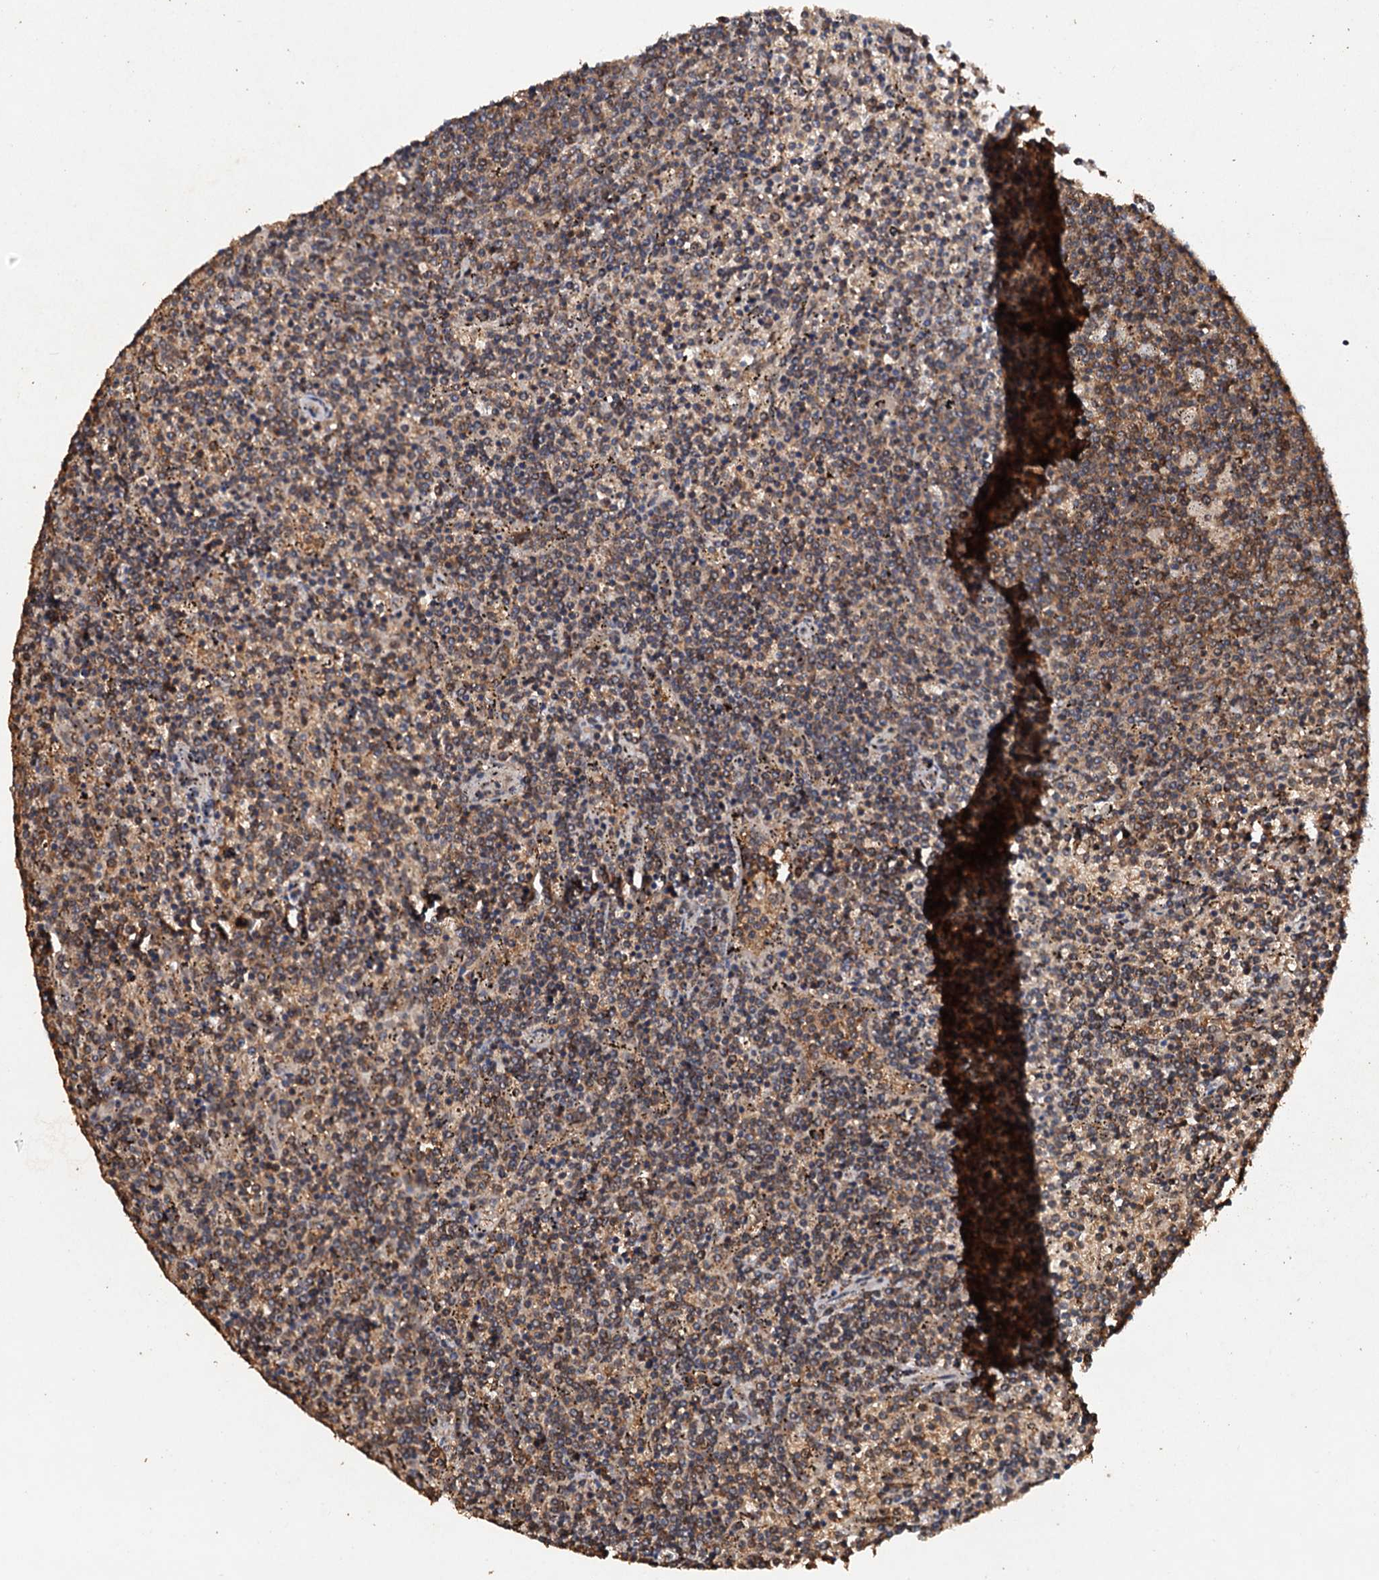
{"staining": {"intensity": "moderate", "quantity": "<25%", "location": "cytoplasmic/membranous"}, "tissue": "lymphoma", "cell_type": "Tumor cells", "image_type": "cancer", "snomed": [{"axis": "morphology", "description": "Malignant lymphoma, non-Hodgkin's type, Low grade"}, {"axis": "topography", "description": "Spleen"}], "caption": "A high-resolution micrograph shows IHC staining of lymphoma, which shows moderate cytoplasmic/membranous expression in approximately <25% of tumor cells. (Brightfield microscopy of DAB IHC at high magnification).", "gene": "PSMD9", "patient": {"sex": "female", "age": 50}}